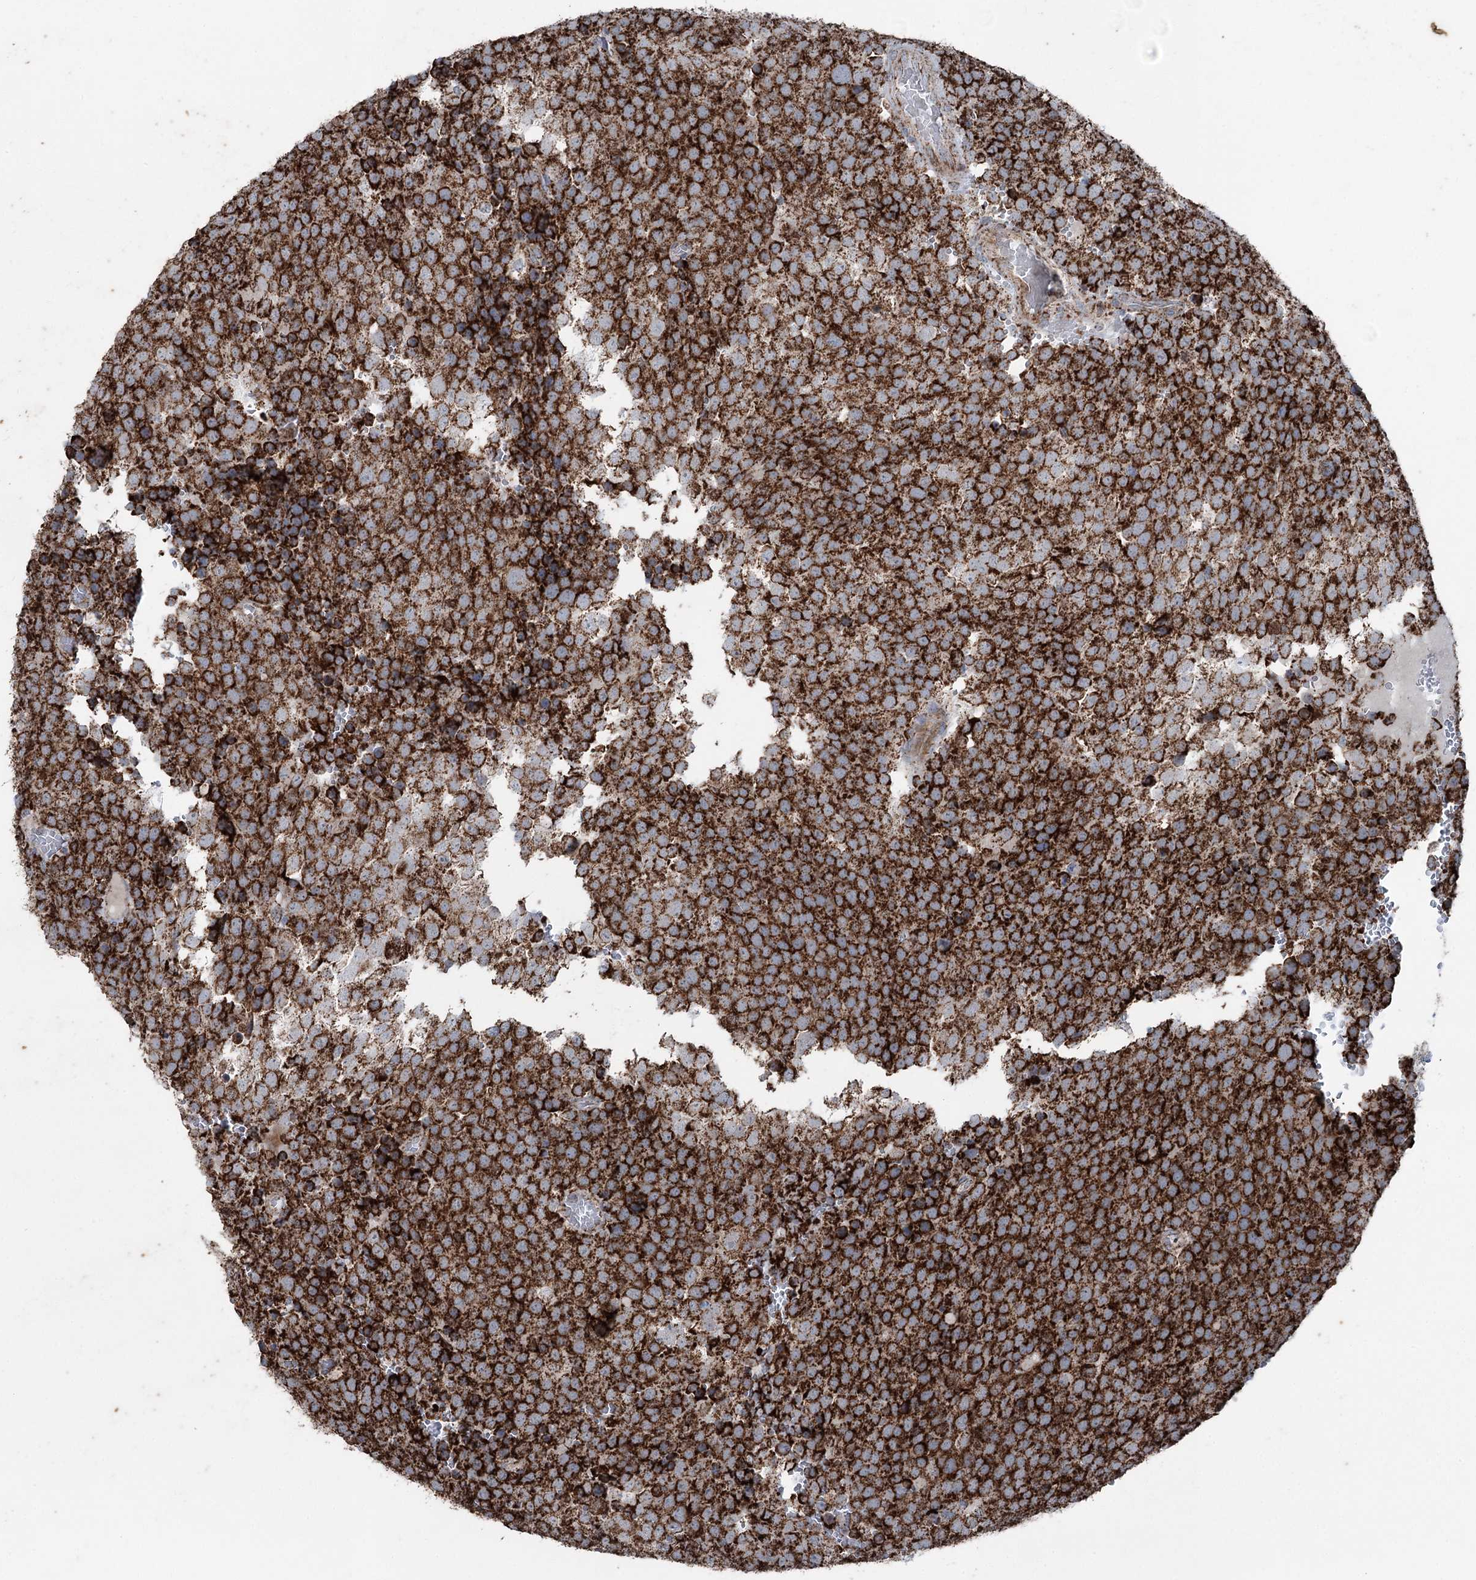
{"staining": {"intensity": "strong", "quantity": ">75%", "location": "cytoplasmic/membranous"}, "tissue": "testis cancer", "cell_type": "Tumor cells", "image_type": "cancer", "snomed": [{"axis": "morphology", "description": "Seminoma, NOS"}, {"axis": "topography", "description": "Testis"}], "caption": "Strong cytoplasmic/membranous staining for a protein is identified in approximately >75% of tumor cells of testis seminoma using immunohistochemistry.", "gene": "UCN3", "patient": {"sex": "male", "age": 71}}